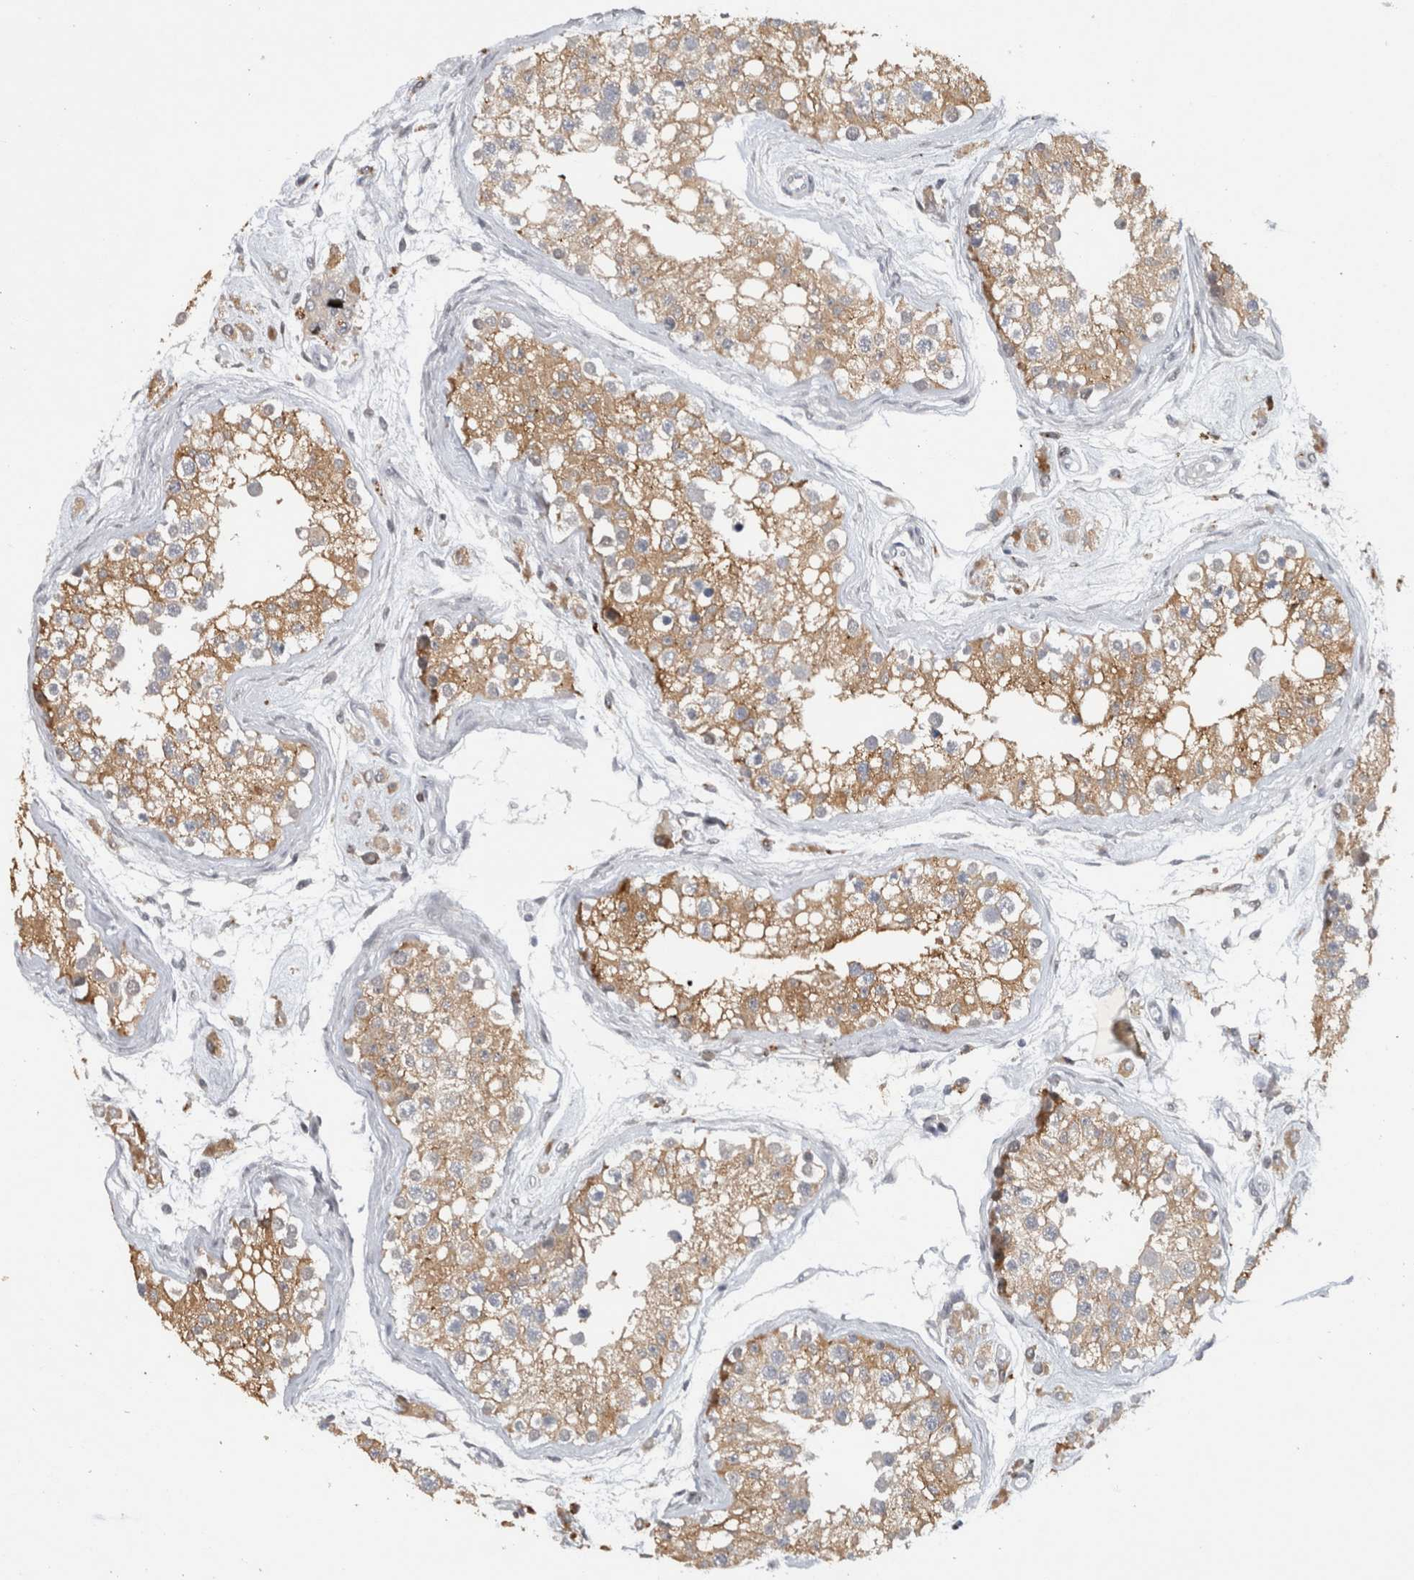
{"staining": {"intensity": "moderate", "quantity": ">75%", "location": "cytoplasmic/membranous"}, "tissue": "testis", "cell_type": "Cells in seminiferous ducts", "image_type": "normal", "snomed": [{"axis": "morphology", "description": "Normal tissue, NOS"}, {"axis": "morphology", "description": "Adenocarcinoma, metastatic, NOS"}, {"axis": "topography", "description": "Testis"}], "caption": "DAB immunohistochemical staining of benign human testis shows moderate cytoplasmic/membranous protein staining in about >75% of cells in seminiferous ducts. (brown staining indicates protein expression, while blue staining denotes nuclei).", "gene": "PRXL2A", "patient": {"sex": "male", "age": 26}}